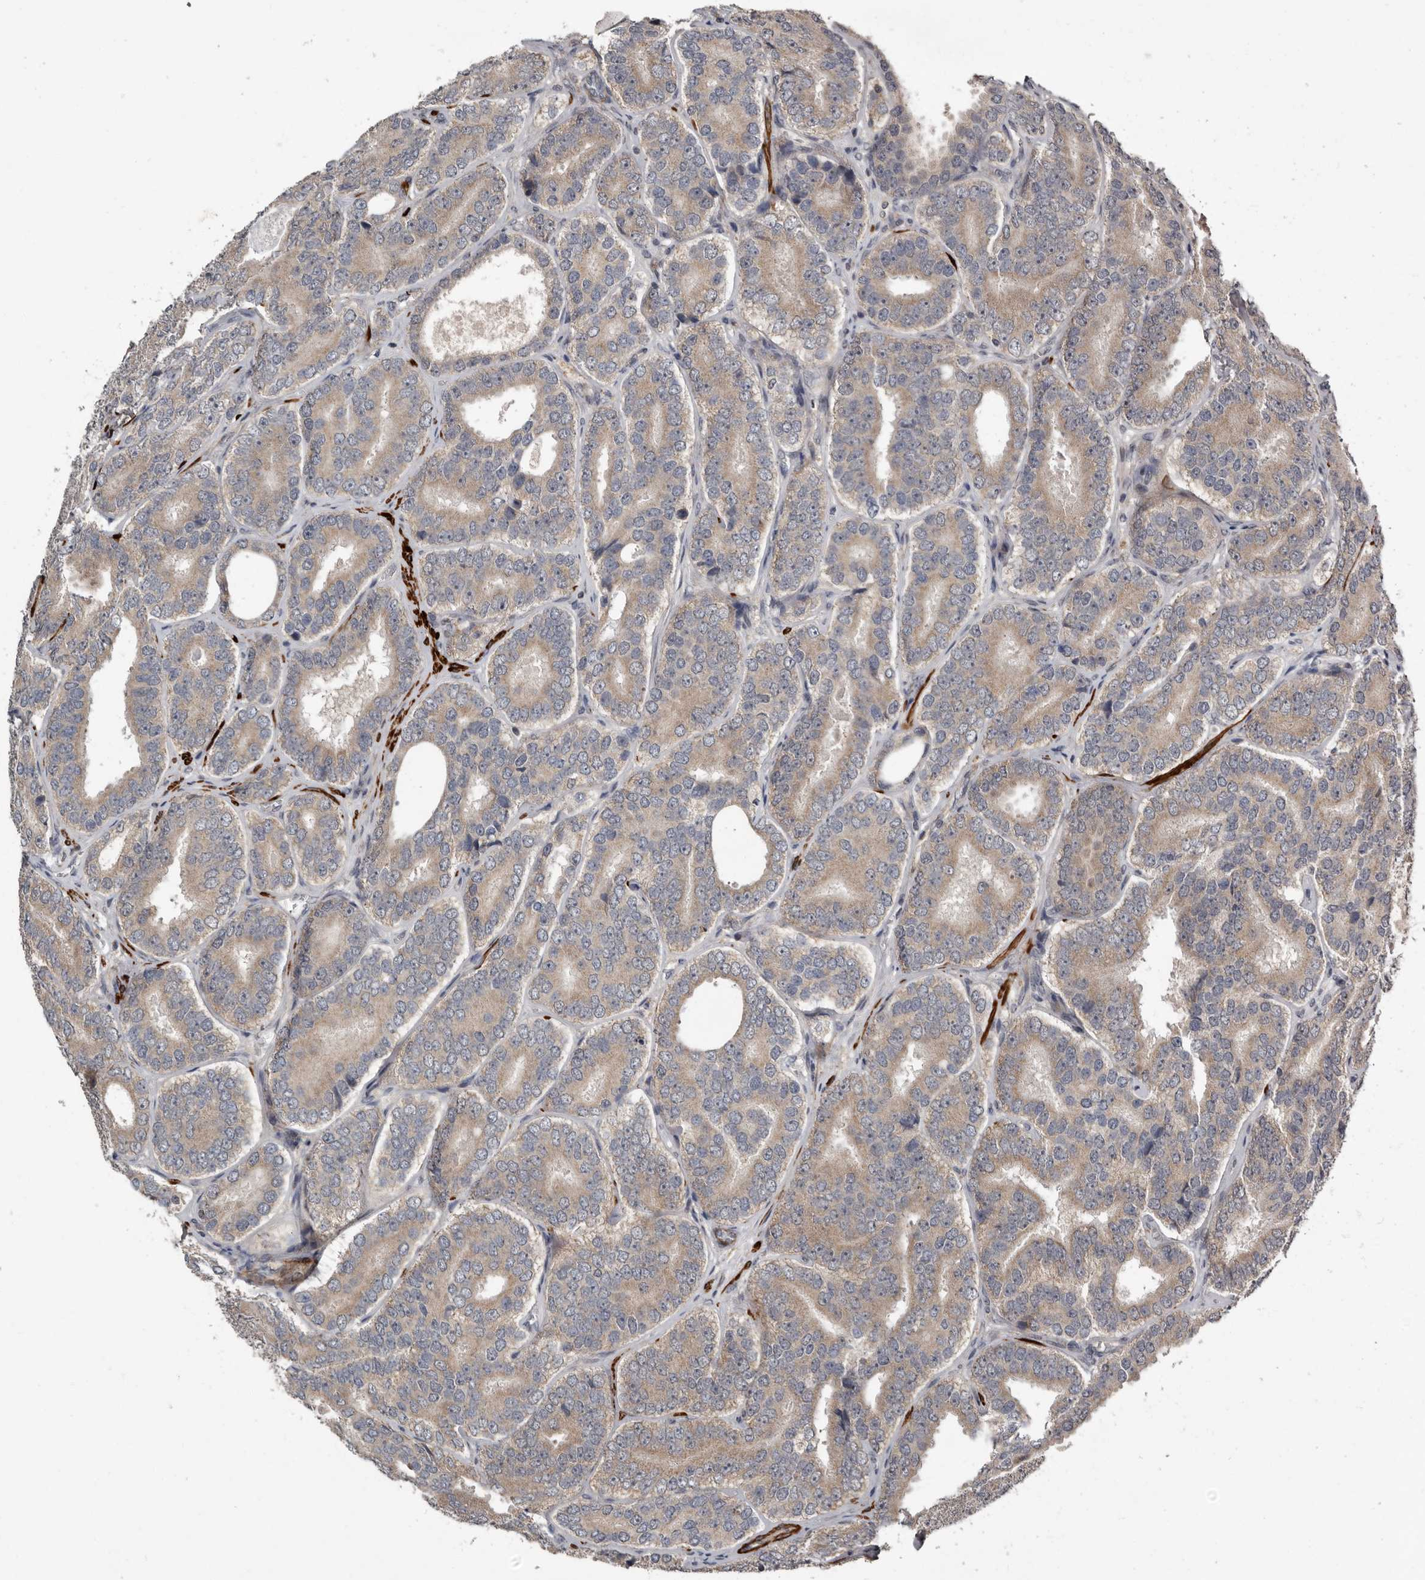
{"staining": {"intensity": "weak", "quantity": ">75%", "location": "cytoplasmic/membranous"}, "tissue": "prostate cancer", "cell_type": "Tumor cells", "image_type": "cancer", "snomed": [{"axis": "morphology", "description": "Adenocarcinoma, High grade"}, {"axis": "topography", "description": "Prostate"}], "caption": "High-grade adenocarcinoma (prostate) stained with a protein marker exhibits weak staining in tumor cells.", "gene": "FGFR4", "patient": {"sex": "male", "age": 56}}